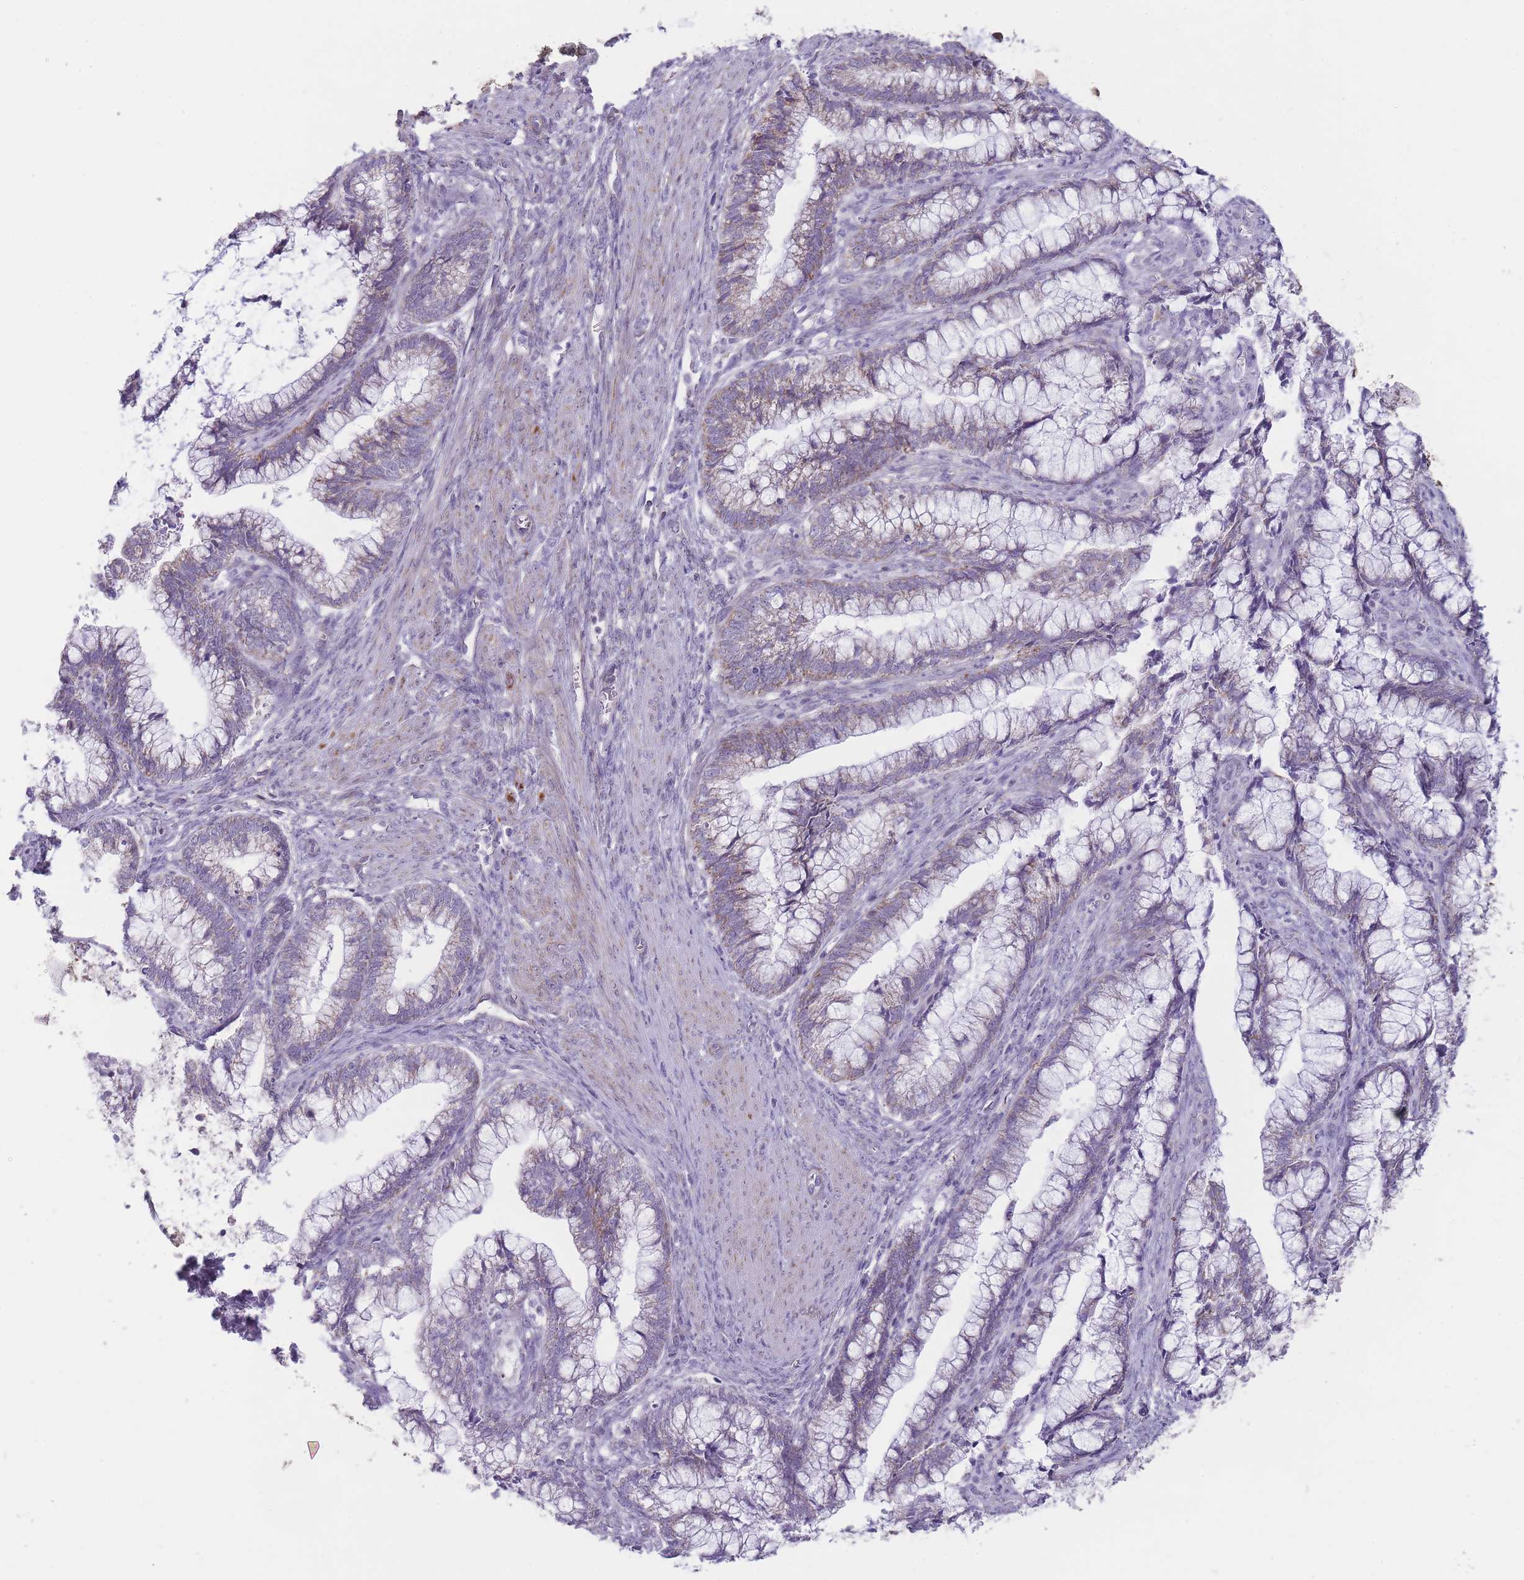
{"staining": {"intensity": "negative", "quantity": "none", "location": "none"}, "tissue": "cervical cancer", "cell_type": "Tumor cells", "image_type": "cancer", "snomed": [{"axis": "morphology", "description": "Adenocarcinoma, NOS"}, {"axis": "topography", "description": "Cervix"}], "caption": "Immunohistochemistry of cervical cancer (adenocarcinoma) exhibits no staining in tumor cells.", "gene": "ZBTB24", "patient": {"sex": "female", "age": 44}}